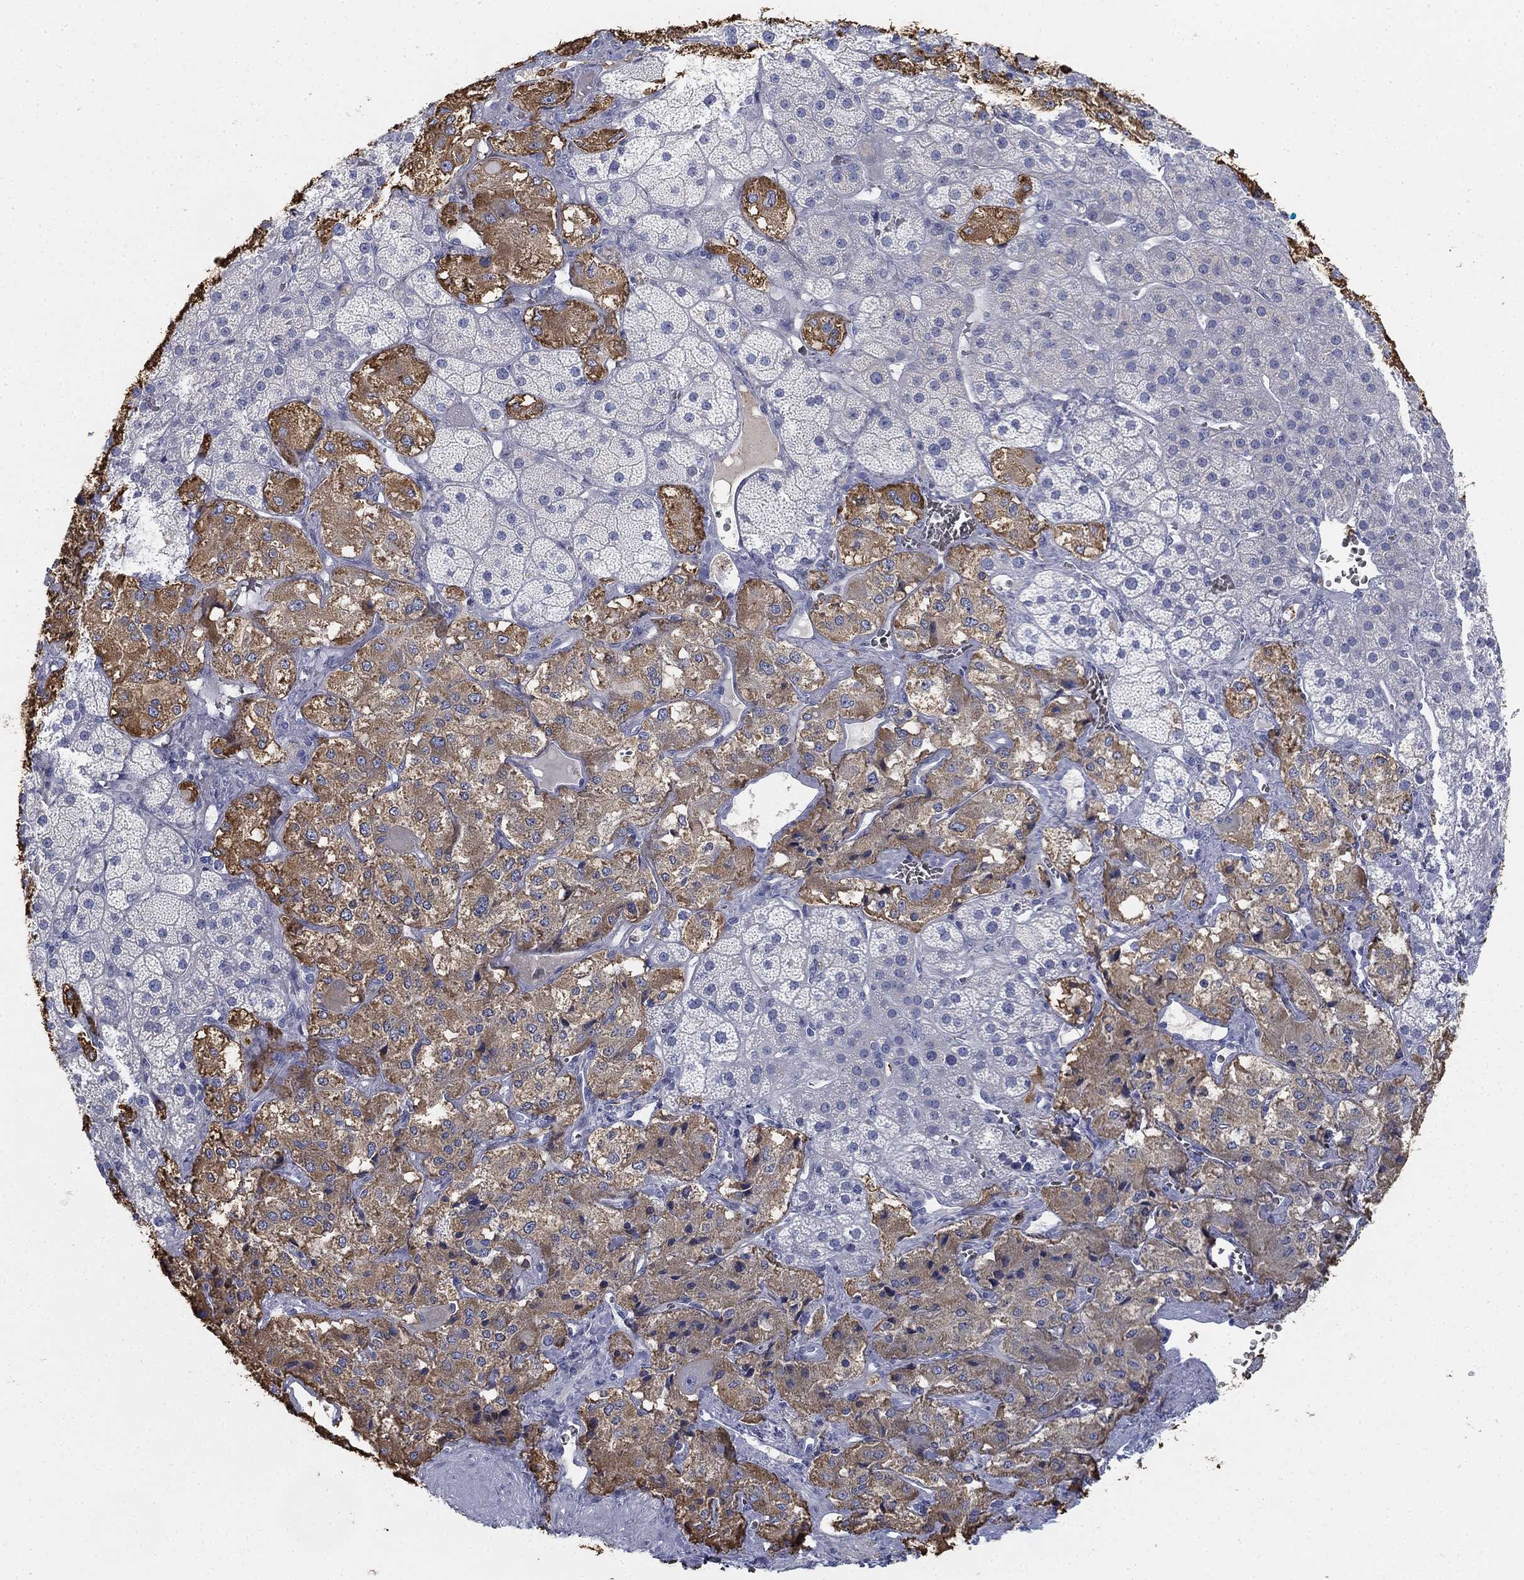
{"staining": {"intensity": "strong", "quantity": "<25%", "location": "cytoplasmic/membranous"}, "tissue": "adrenal gland", "cell_type": "Glandular cells", "image_type": "normal", "snomed": [{"axis": "morphology", "description": "Normal tissue, NOS"}, {"axis": "topography", "description": "Adrenal gland"}], "caption": "Immunohistochemistry (IHC) image of benign adrenal gland stained for a protein (brown), which displays medium levels of strong cytoplasmic/membranous staining in about <25% of glandular cells.", "gene": "GCNA", "patient": {"sex": "male", "age": 57}}